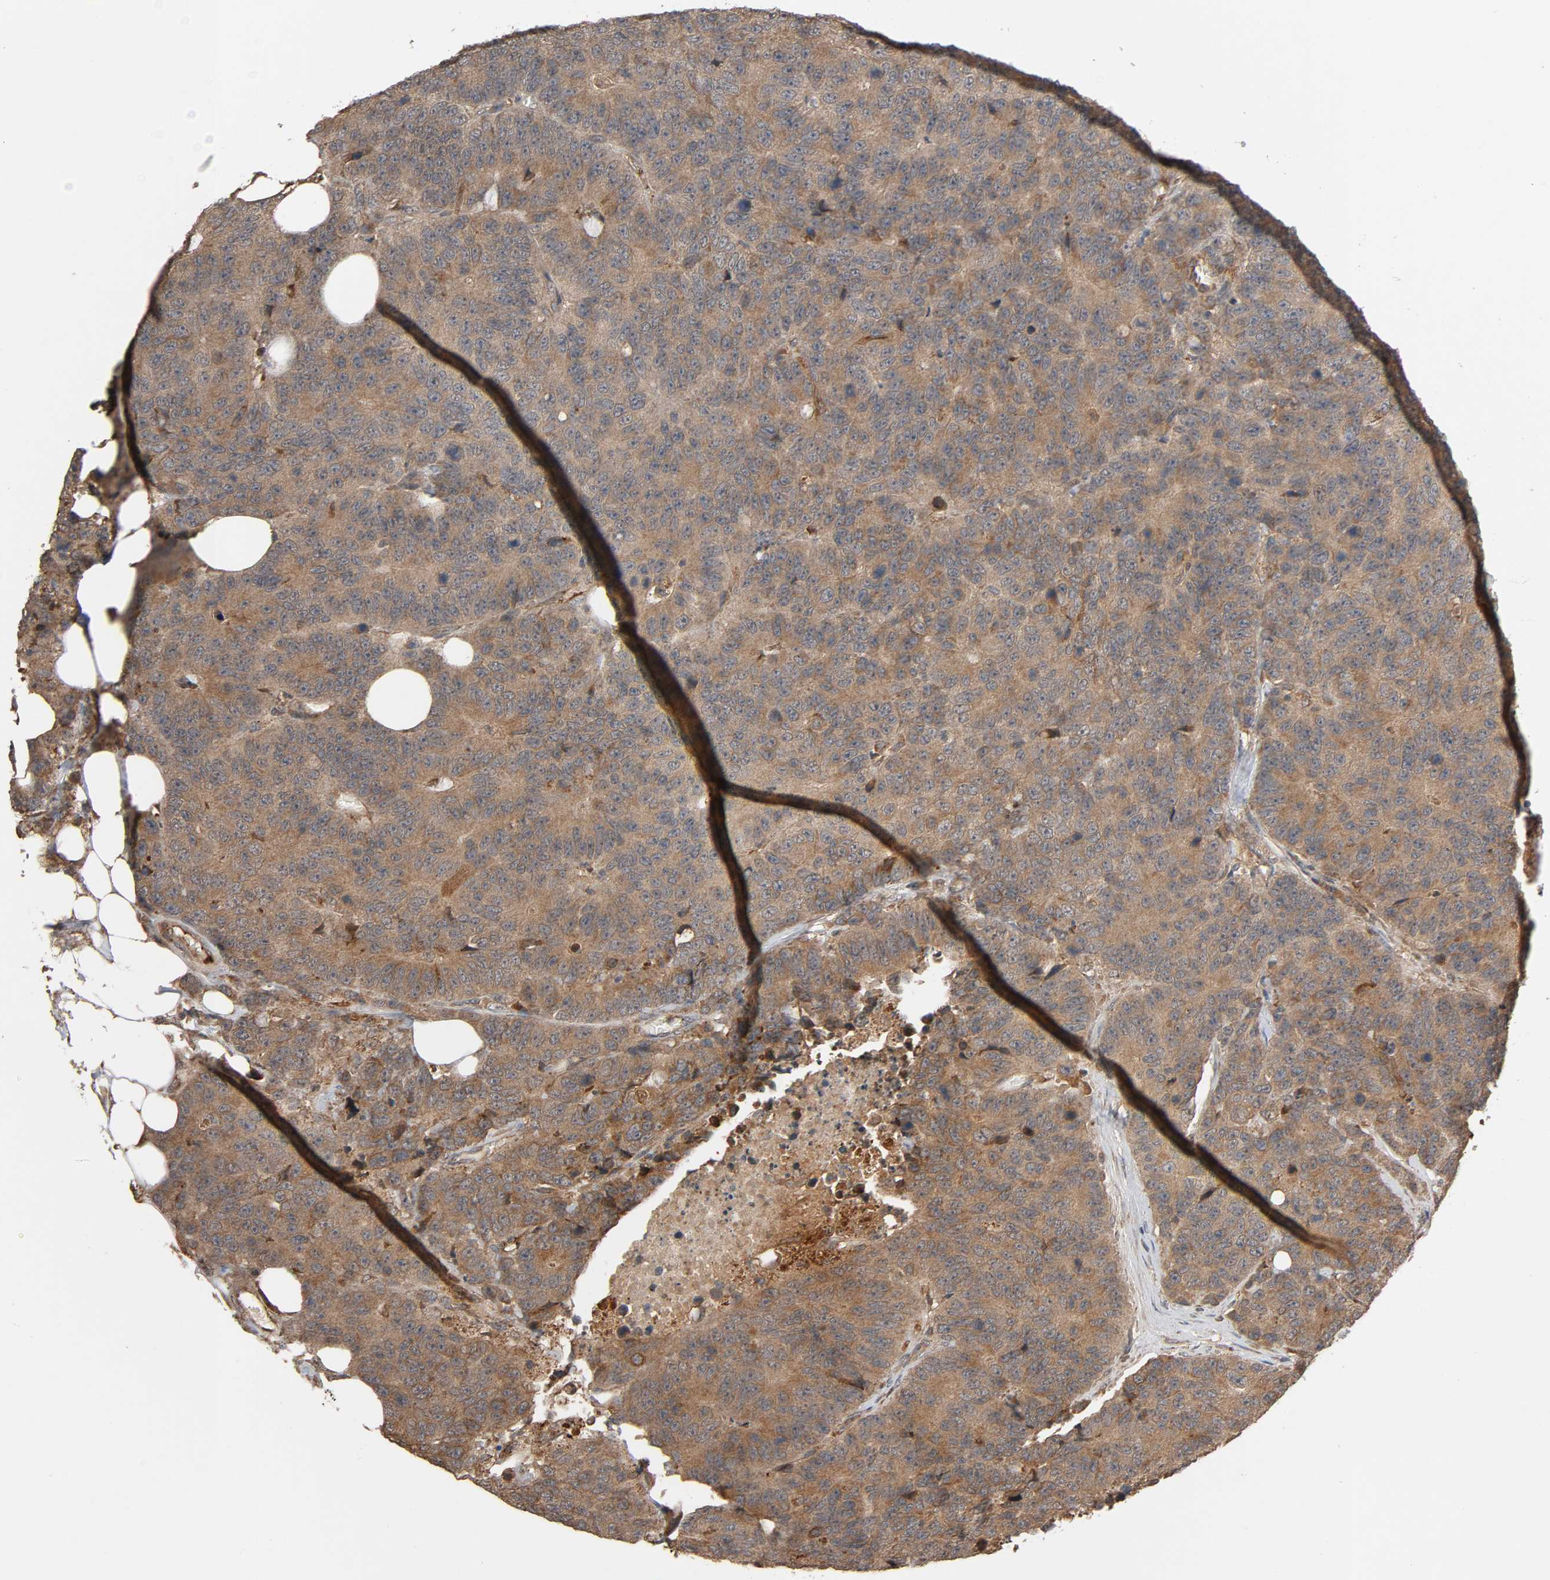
{"staining": {"intensity": "moderate", "quantity": ">75%", "location": "cytoplasmic/membranous"}, "tissue": "colorectal cancer", "cell_type": "Tumor cells", "image_type": "cancer", "snomed": [{"axis": "morphology", "description": "Adenocarcinoma, NOS"}, {"axis": "topography", "description": "Colon"}], "caption": "Protein staining of colorectal cancer tissue displays moderate cytoplasmic/membranous positivity in approximately >75% of tumor cells.", "gene": "MAP3K8", "patient": {"sex": "female", "age": 86}}